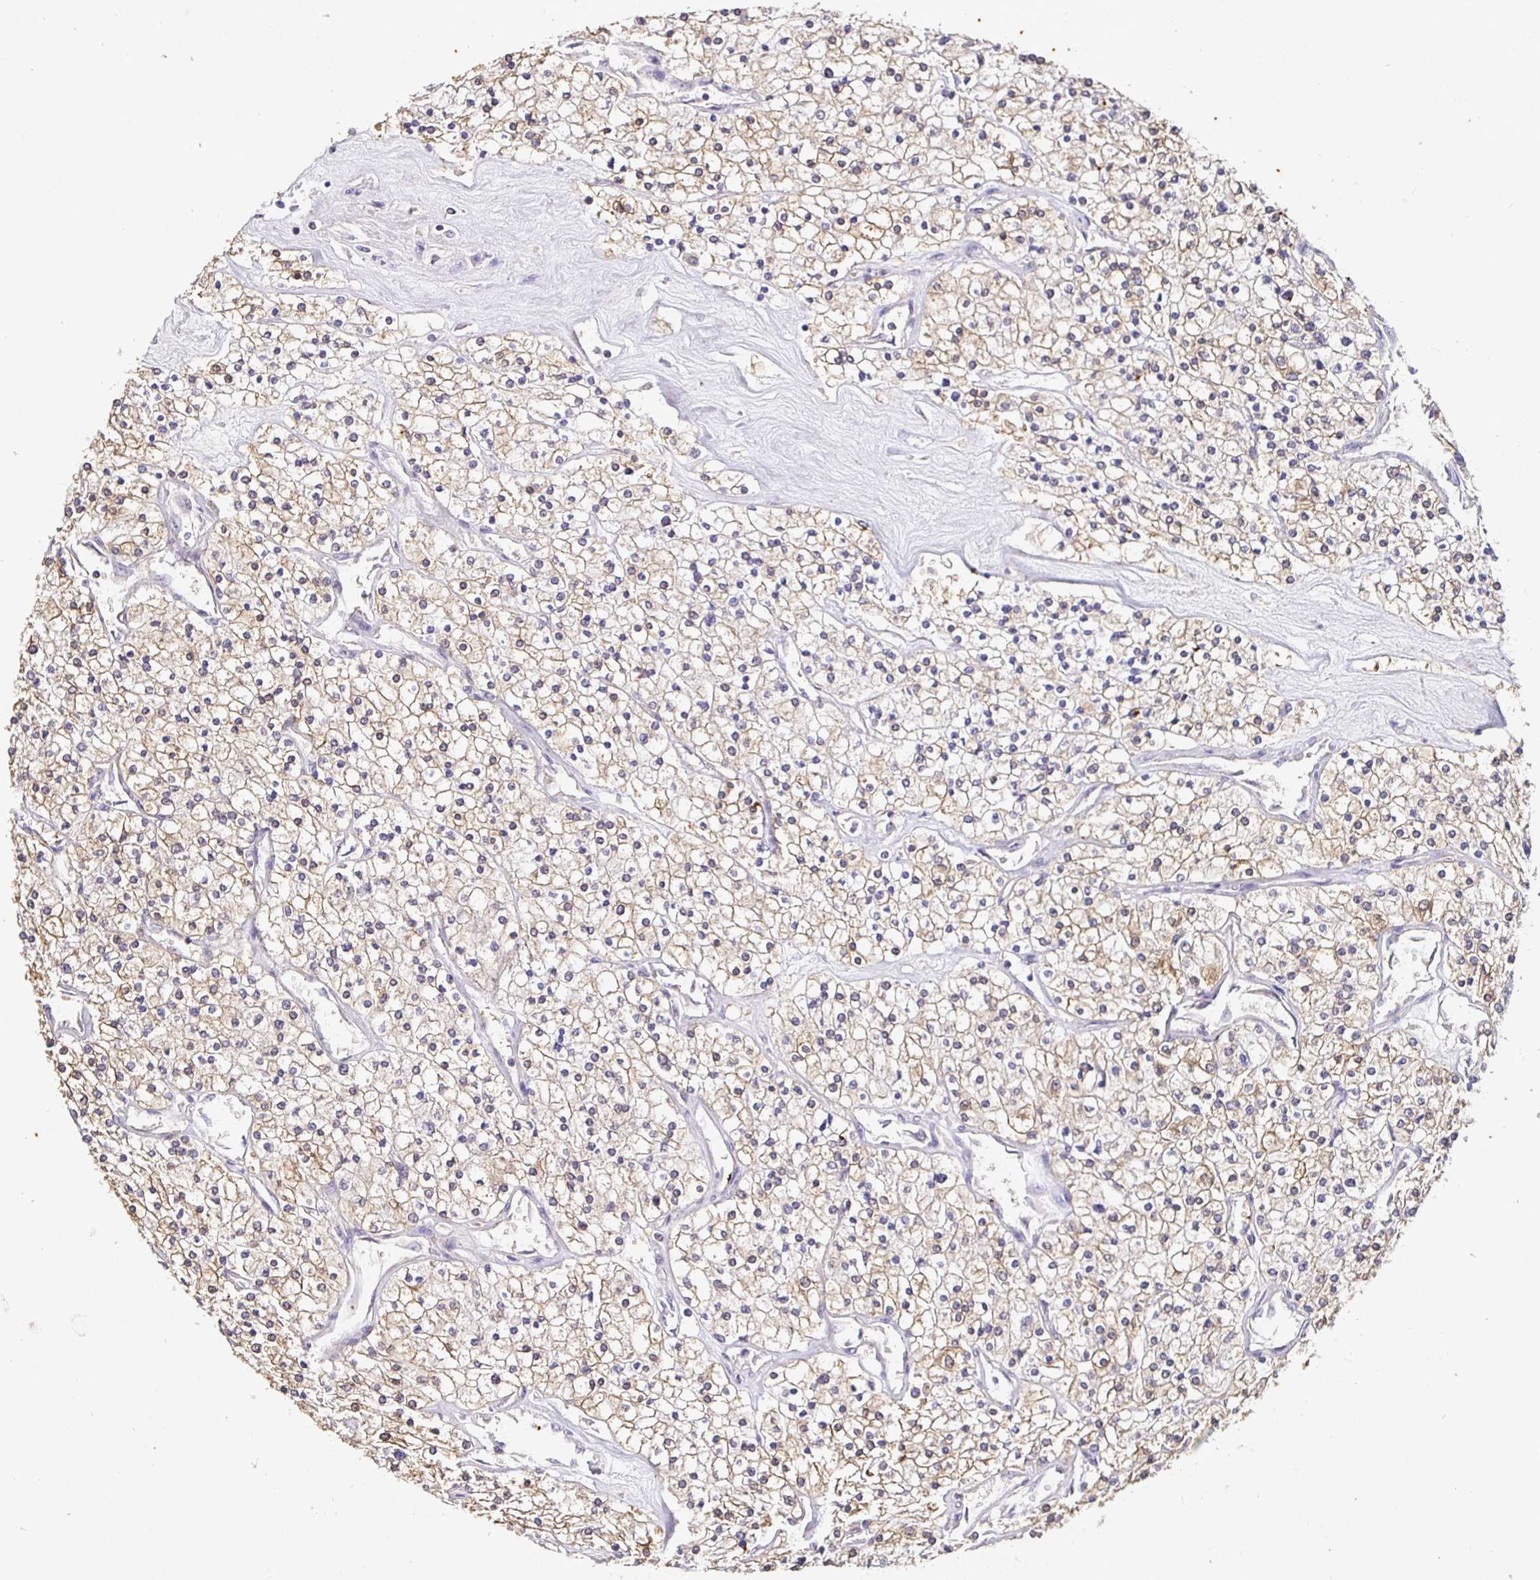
{"staining": {"intensity": "weak", "quantity": ">75%", "location": "cytoplasmic/membranous"}, "tissue": "renal cancer", "cell_type": "Tumor cells", "image_type": "cancer", "snomed": [{"axis": "morphology", "description": "Adenocarcinoma, NOS"}, {"axis": "topography", "description": "Kidney"}], "caption": "An image showing weak cytoplasmic/membranous staining in about >75% of tumor cells in renal cancer, as visualized by brown immunohistochemical staining.", "gene": "SHISA4", "patient": {"sex": "male", "age": 80}}